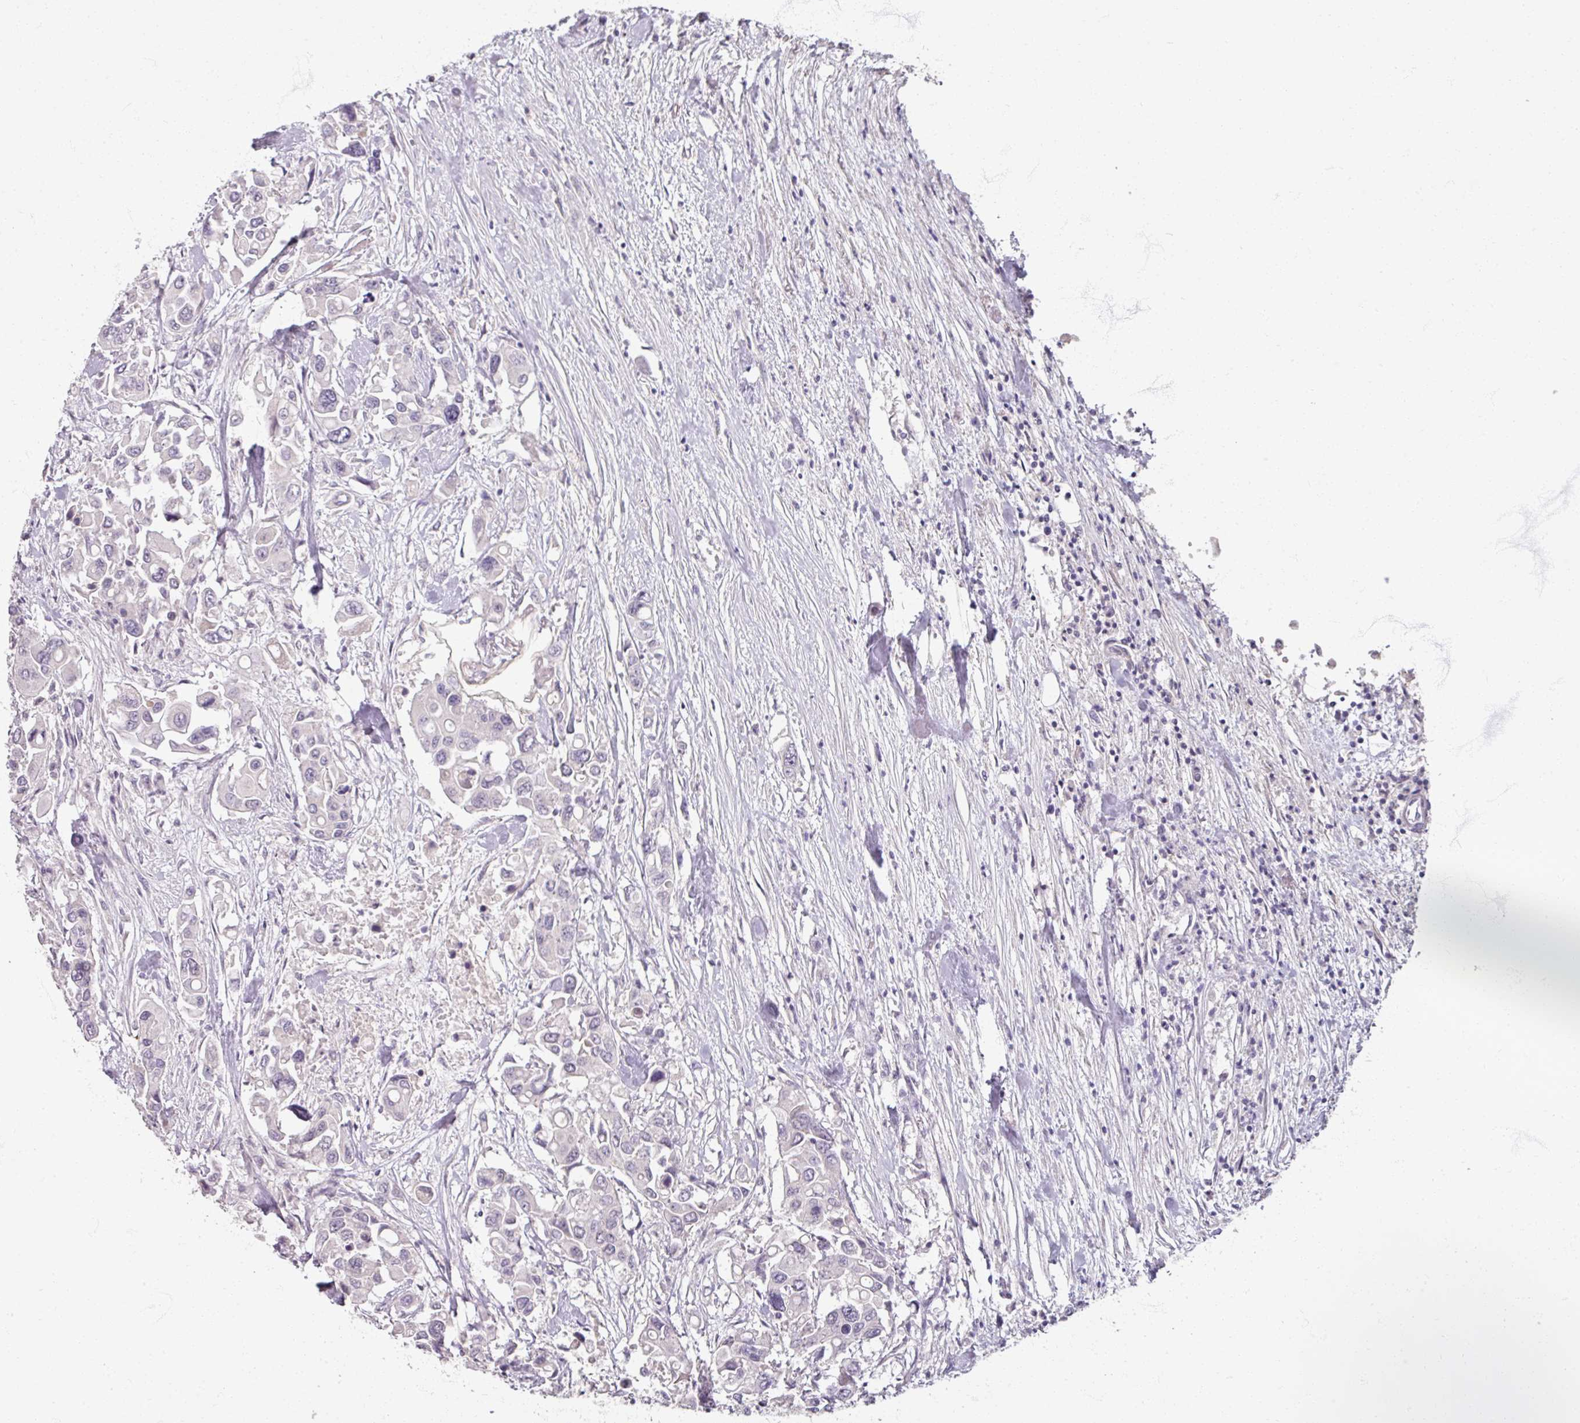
{"staining": {"intensity": "negative", "quantity": "none", "location": "none"}, "tissue": "colorectal cancer", "cell_type": "Tumor cells", "image_type": "cancer", "snomed": [{"axis": "morphology", "description": "Adenocarcinoma, NOS"}, {"axis": "topography", "description": "Colon"}], "caption": "Immunohistochemistry image of neoplastic tissue: colorectal cancer stained with DAB (3,3'-diaminobenzidine) exhibits no significant protein positivity in tumor cells.", "gene": "SOX11", "patient": {"sex": "male", "age": 77}}